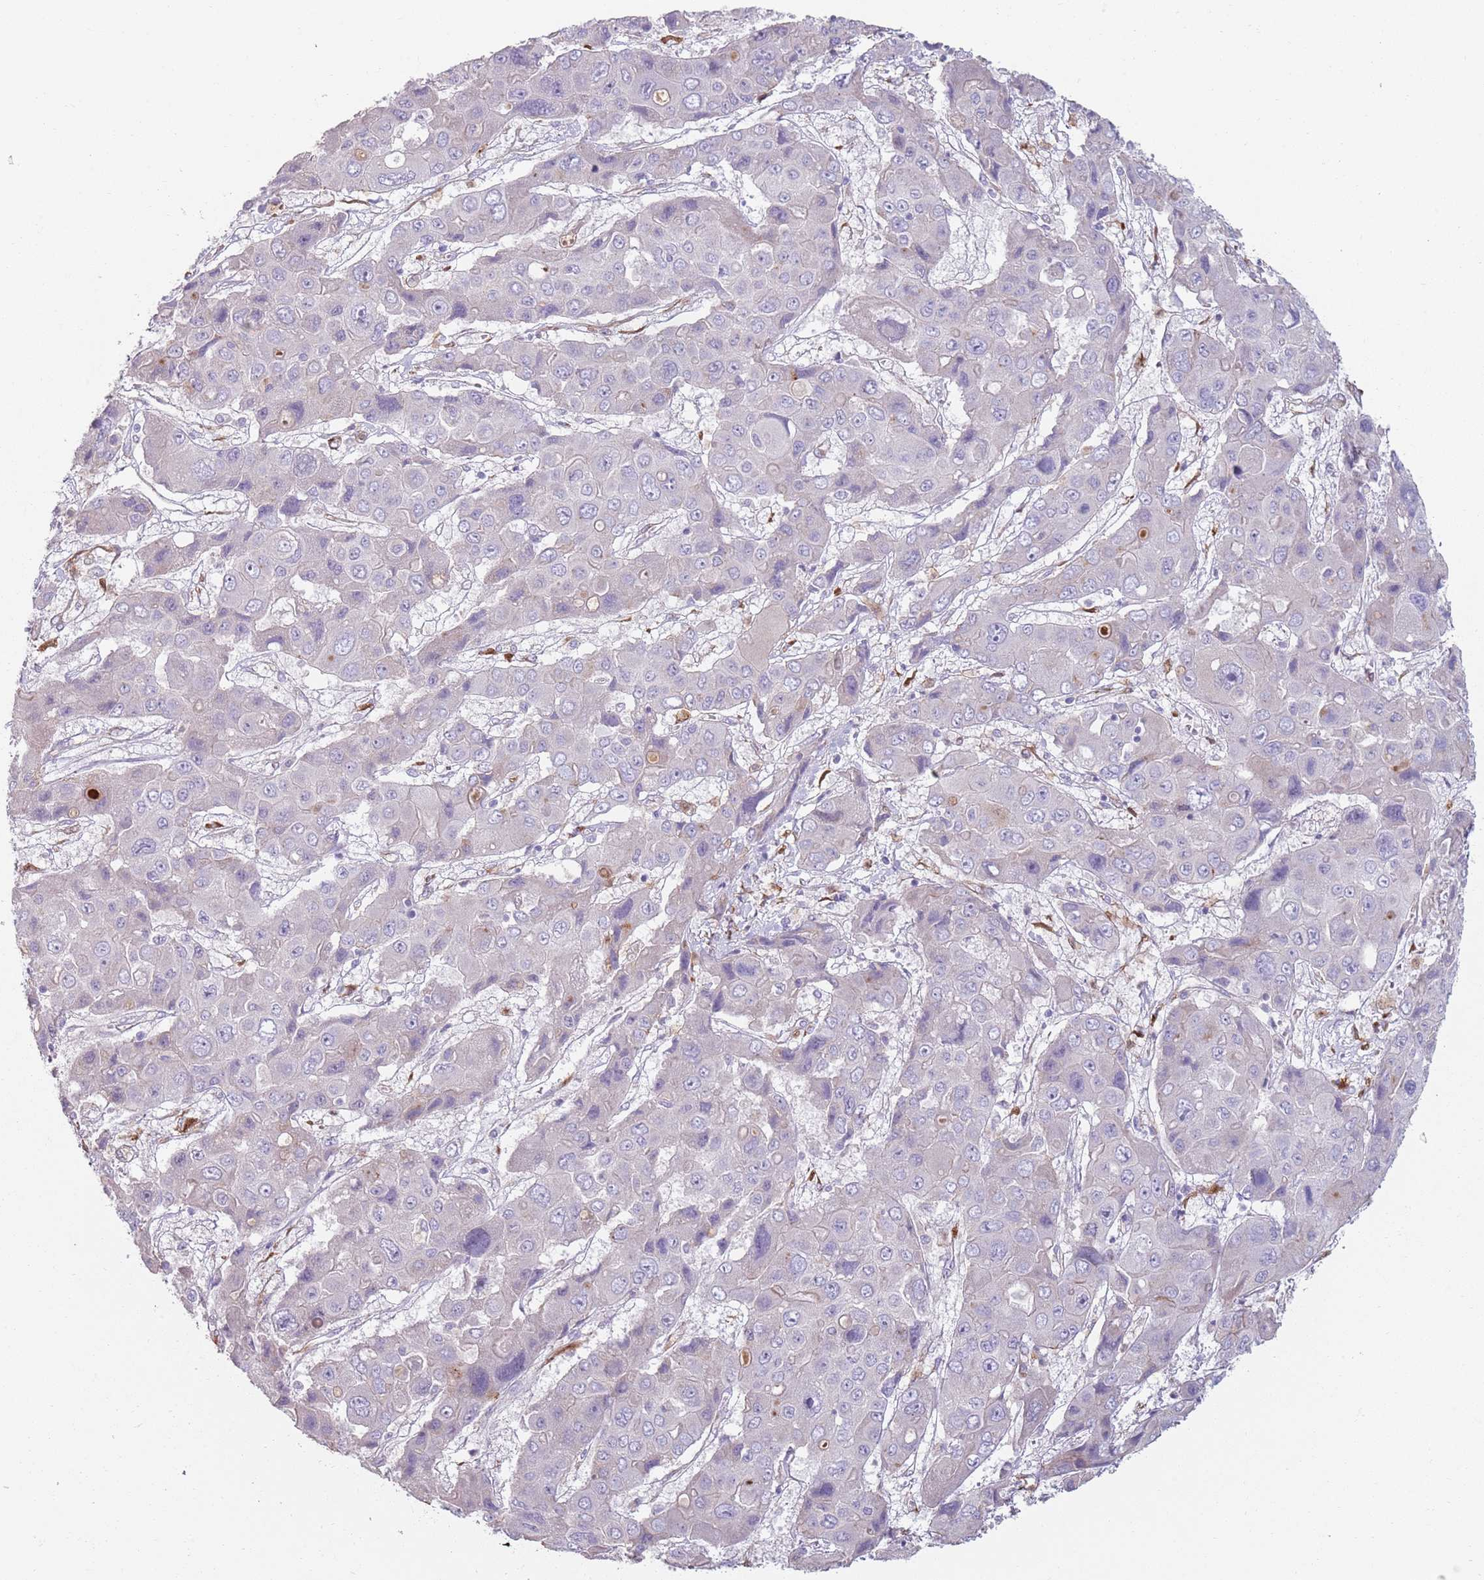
{"staining": {"intensity": "negative", "quantity": "none", "location": "none"}, "tissue": "liver cancer", "cell_type": "Tumor cells", "image_type": "cancer", "snomed": [{"axis": "morphology", "description": "Cholangiocarcinoma"}, {"axis": "topography", "description": "Liver"}], "caption": "Immunohistochemistry of liver cholangiocarcinoma shows no expression in tumor cells. The staining was performed using DAB to visualize the protein expression in brown, while the nuclei were stained in blue with hematoxylin (Magnification: 20x).", "gene": "PHLPP2", "patient": {"sex": "male", "age": 67}}